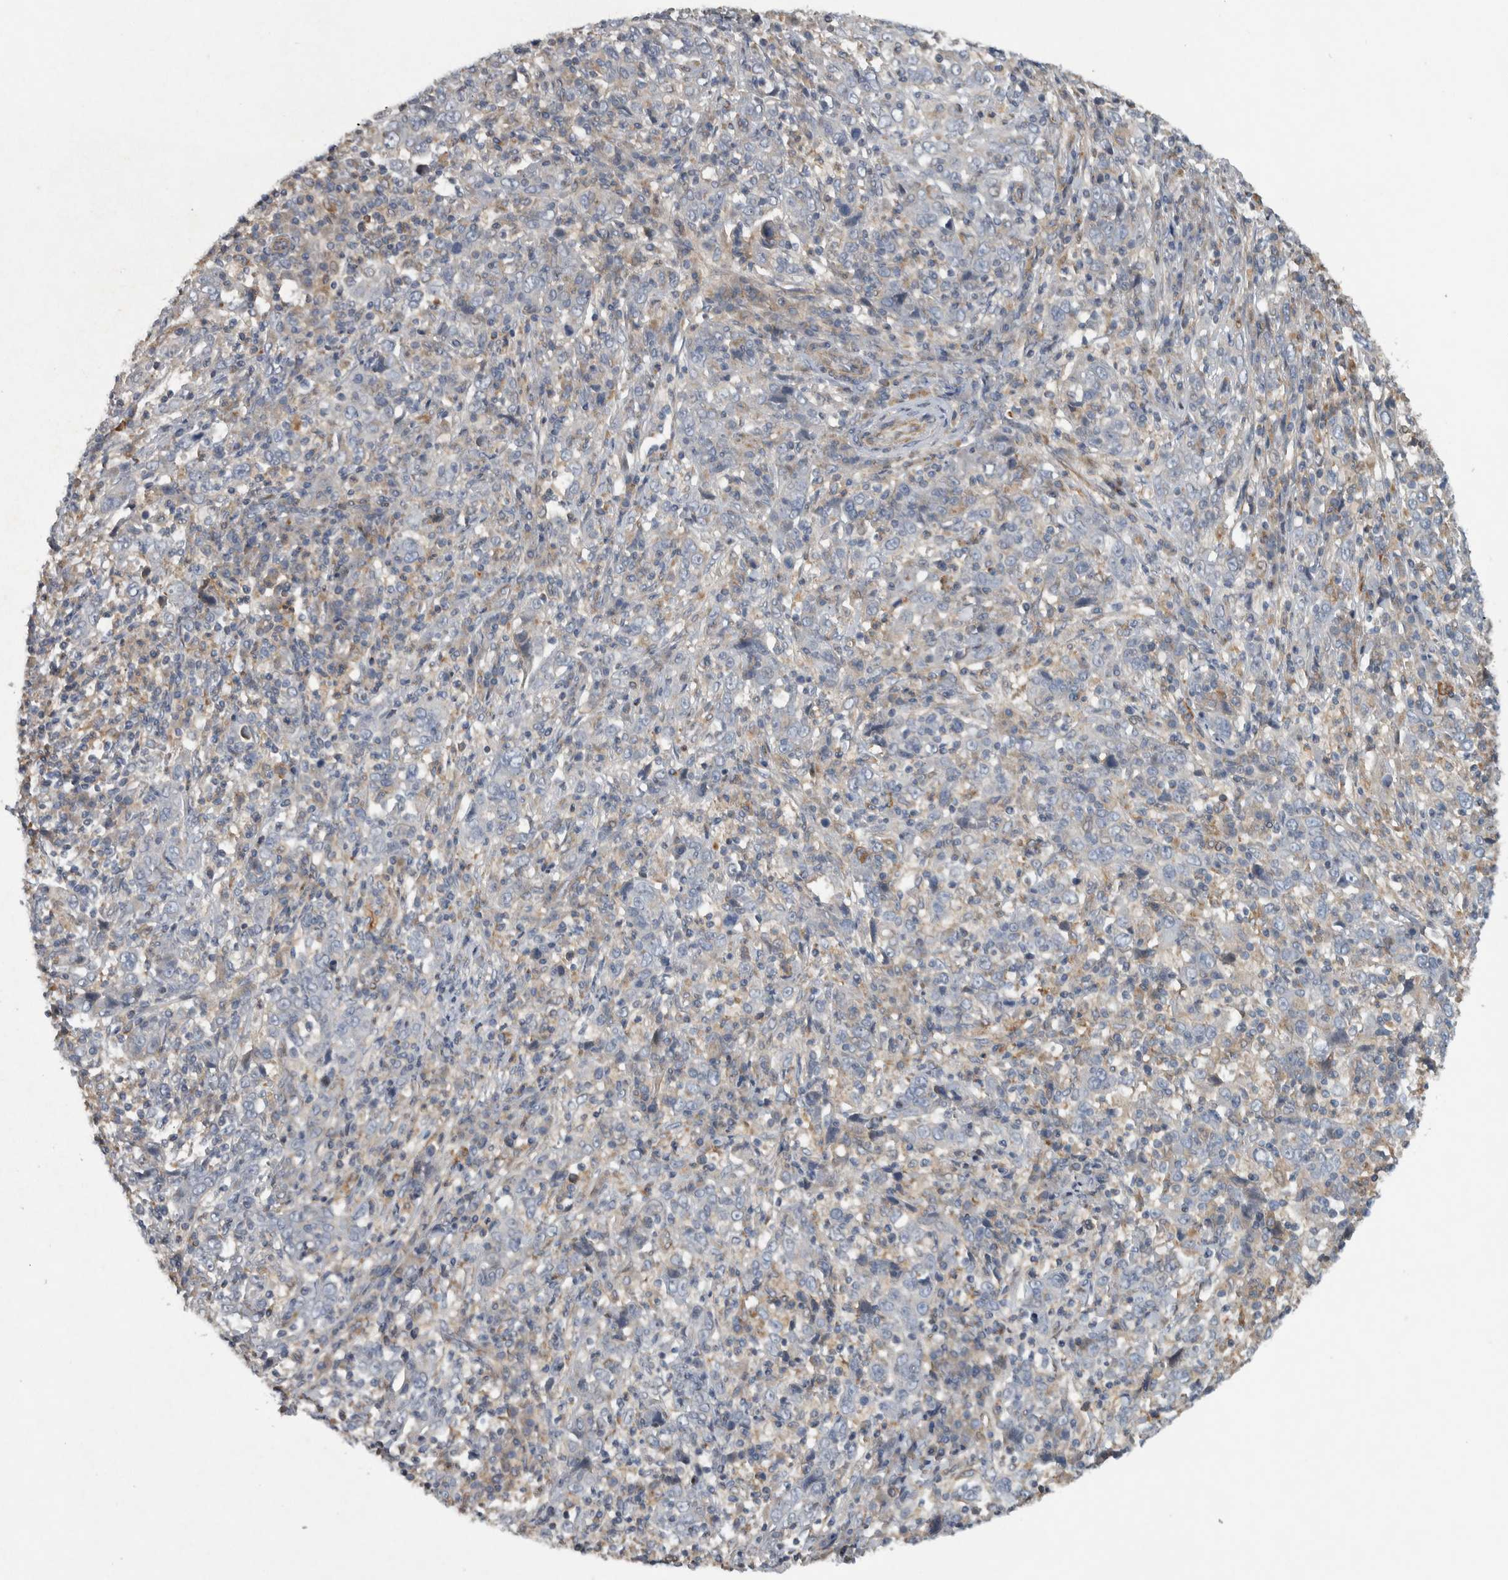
{"staining": {"intensity": "negative", "quantity": "none", "location": "none"}, "tissue": "cervical cancer", "cell_type": "Tumor cells", "image_type": "cancer", "snomed": [{"axis": "morphology", "description": "Squamous cell carcinoma, NOS"}, {"axis": "topography", "description": "Cervix"}], "caption": "Human cervical cancer stained for a protein using immunohistochemistry shows no positivity in tumor cells.", "gene": "NT5C2", "patient": {"sex": "female", "age": 46}}